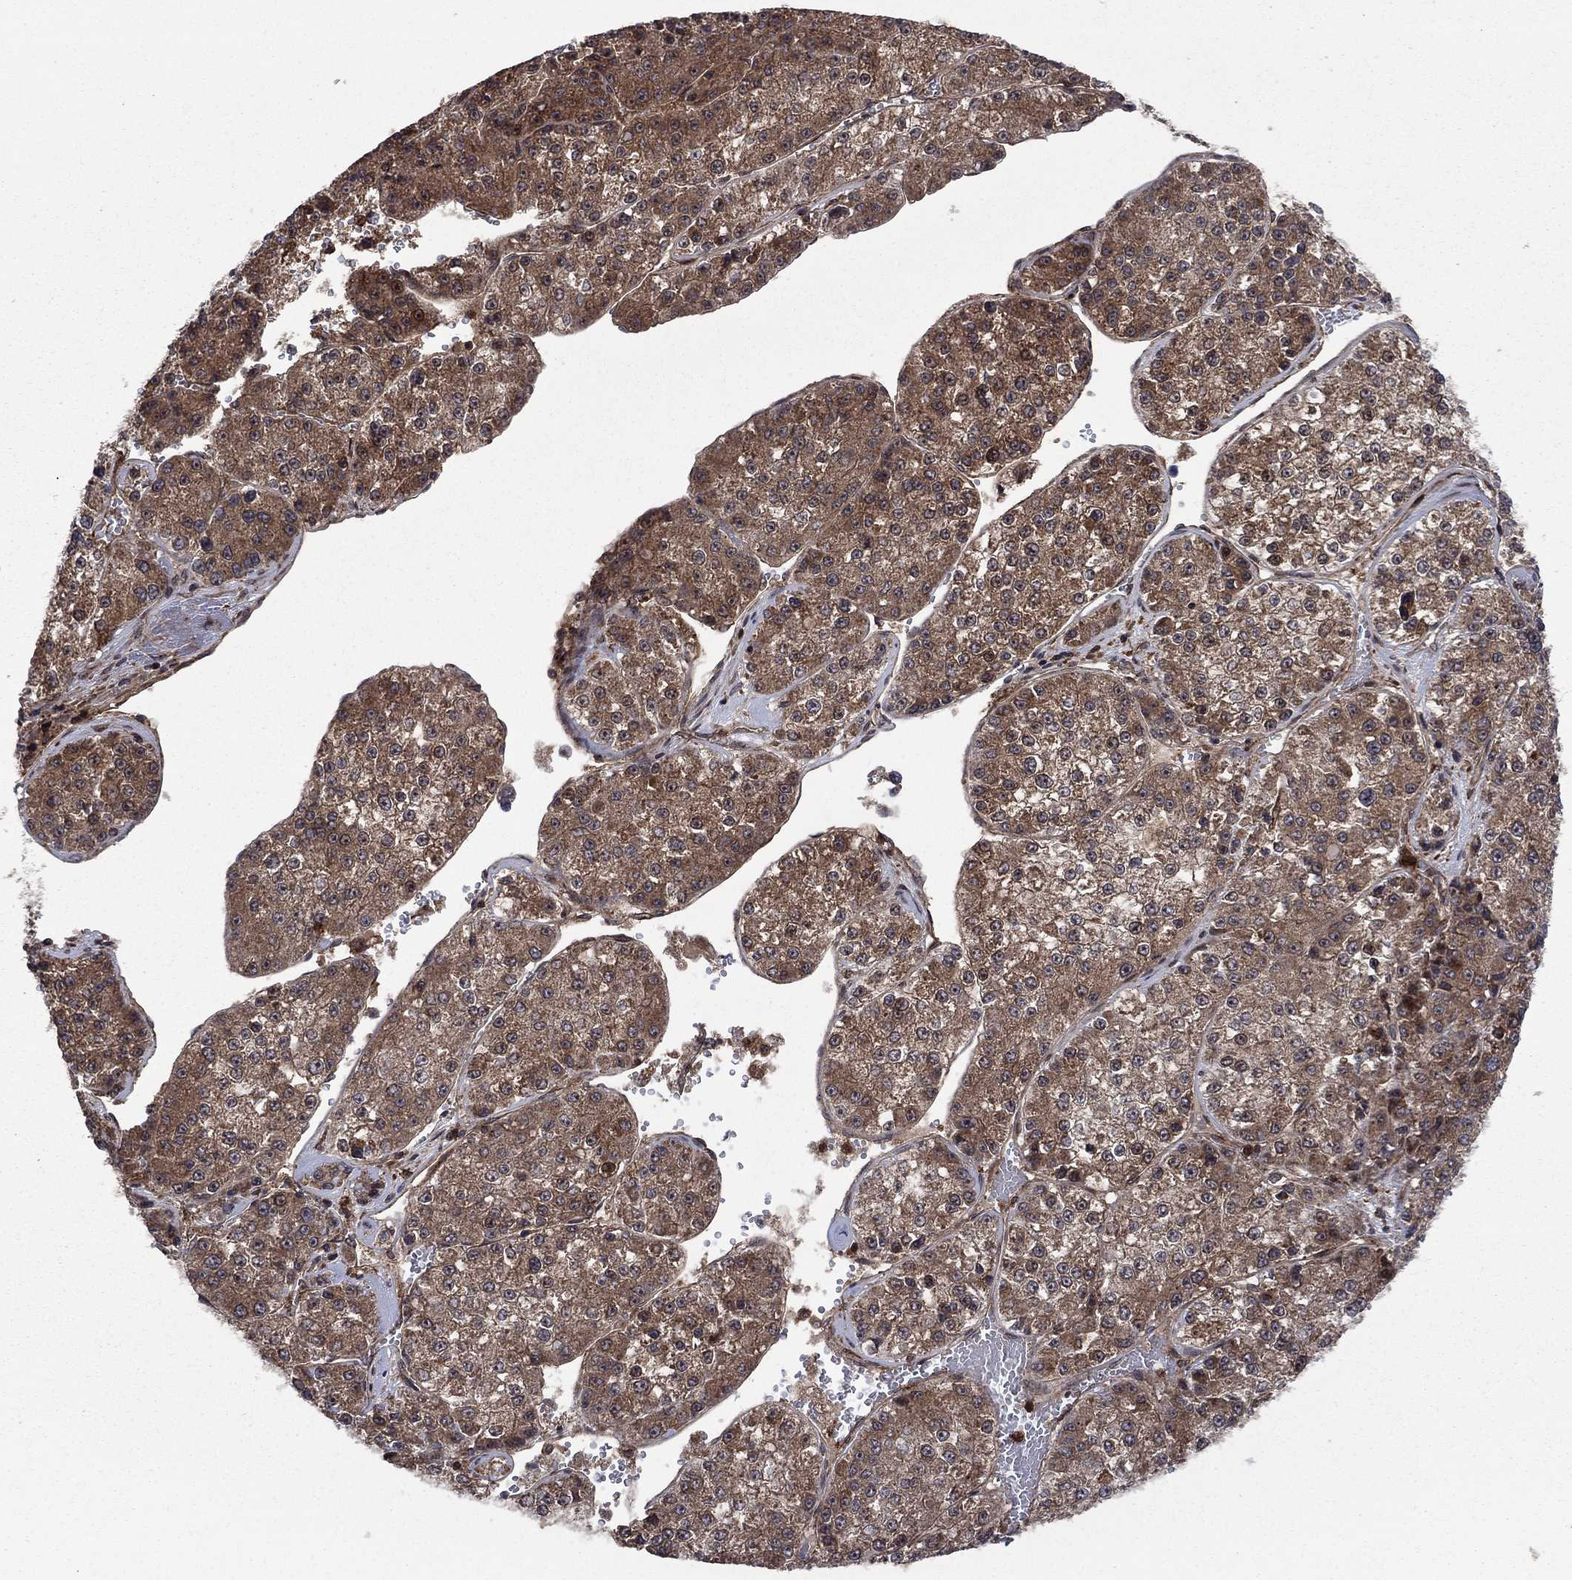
{"staining": {"intensity": "moderate", "quantity": ">75%", "location": "cytoplasmic/membranous"}, "tissue": "liver cancer", "cell_type": "Tumor cells", "image_type": "cancer", "snomed": [{"axis": "morphology", "description": "Carcinoma, Hepatocellular, NOS"}, {"axis": "topography", "description": "Liver"}], "caption": "Immunohistochemical staining of human liver cancer displays moderate cytoplasmic/membranous protein staining in approximately >75% of tumor cells.", "gene": "IFI35", "patient": {"sex": "female", "age": 73}}